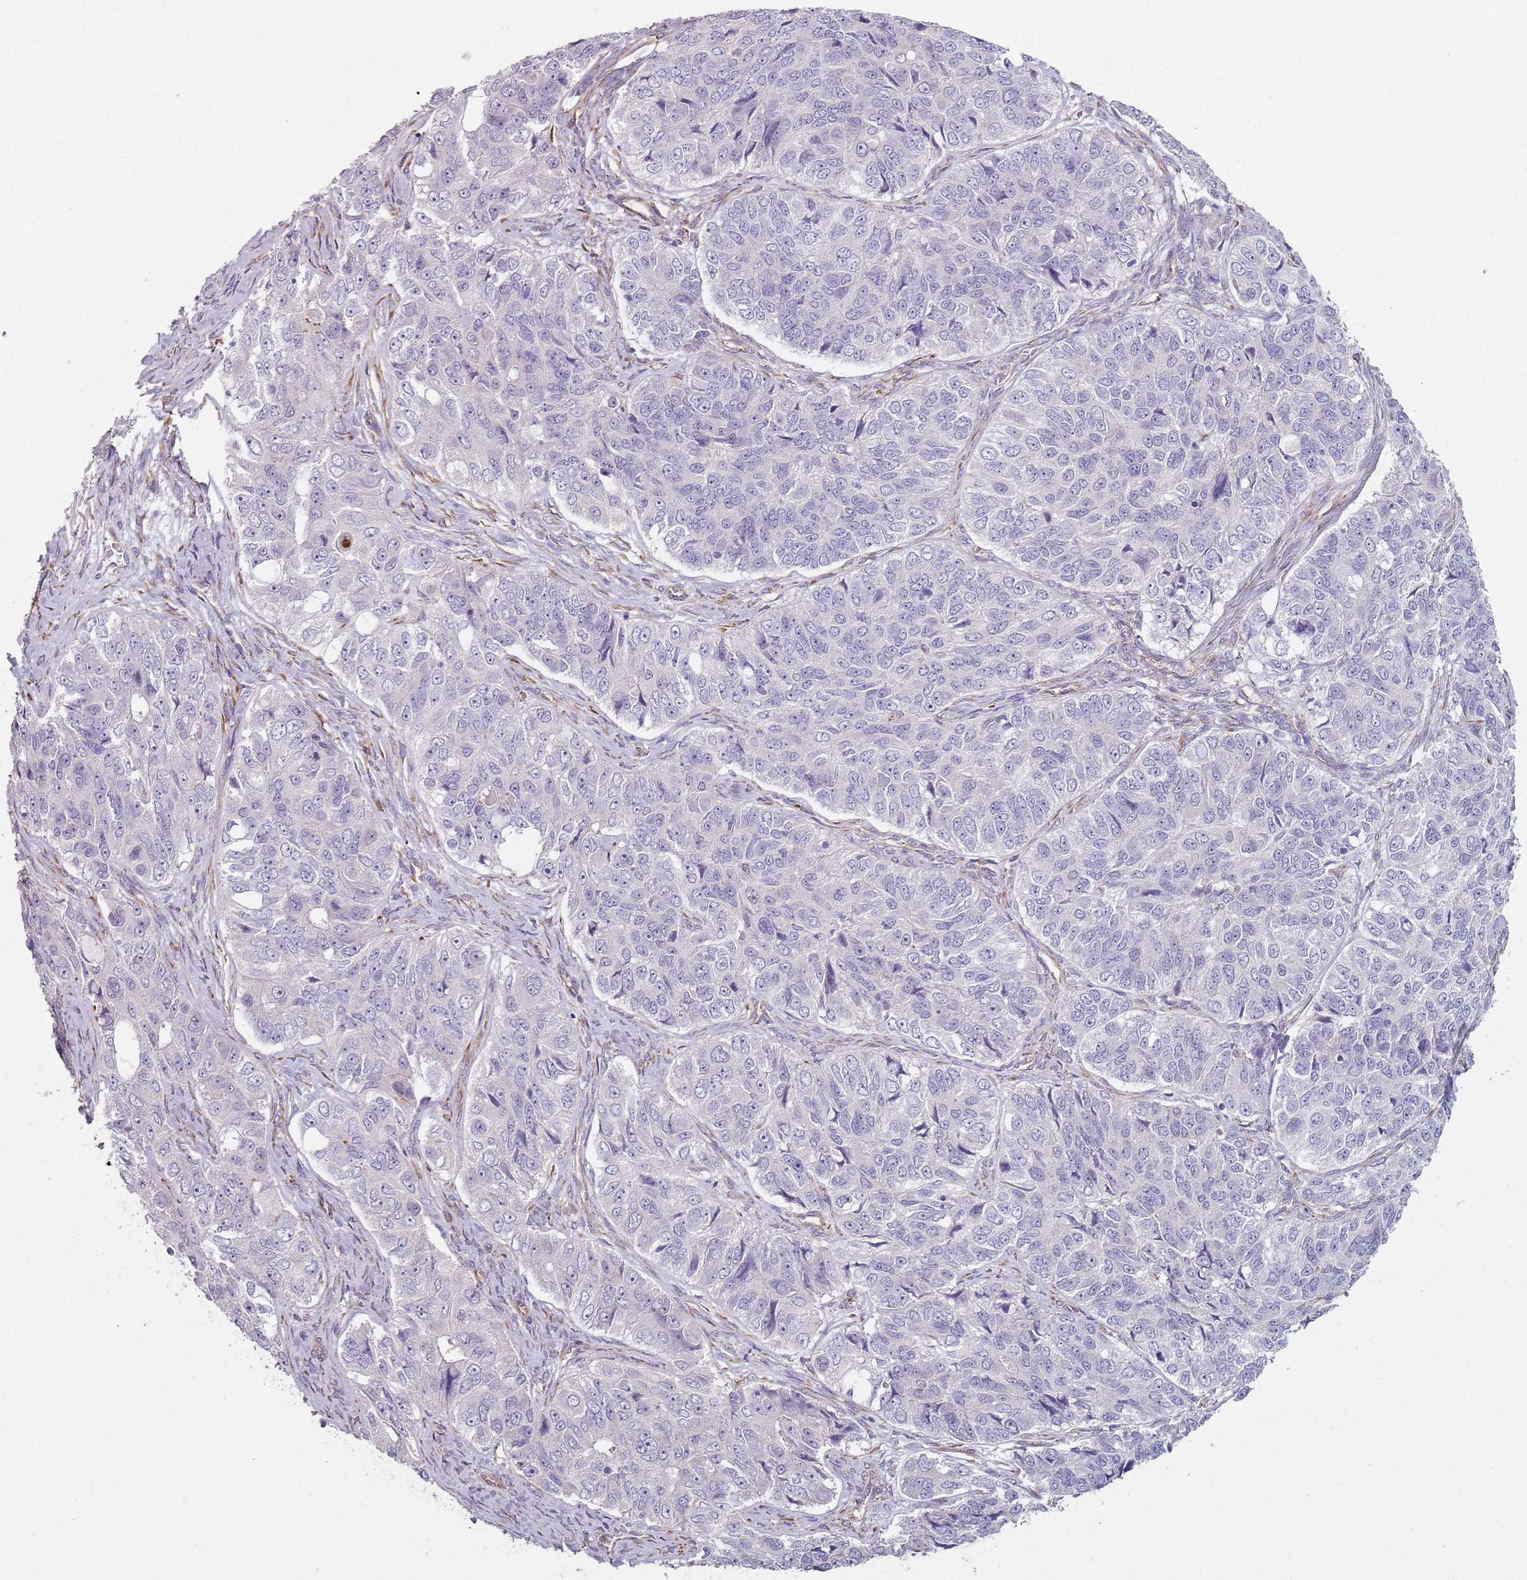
{"staining": {"intensity": "negative", "quantity": "none", "location": "none"}, "tissue": "ovarian cancer", "cell_type": "Tumor cells", "image_type": "cancer", "snomed": [{"axis": "morphology", "description": "Carcinoma, endometroid"}, {"axis": "topography", "description": "Ovary"}], "caption": "Tumor cells show no significant protein staining in ovarian cancer.", "gene": "PHLPP2", "patient": {"sex": "female", "age": 51}}